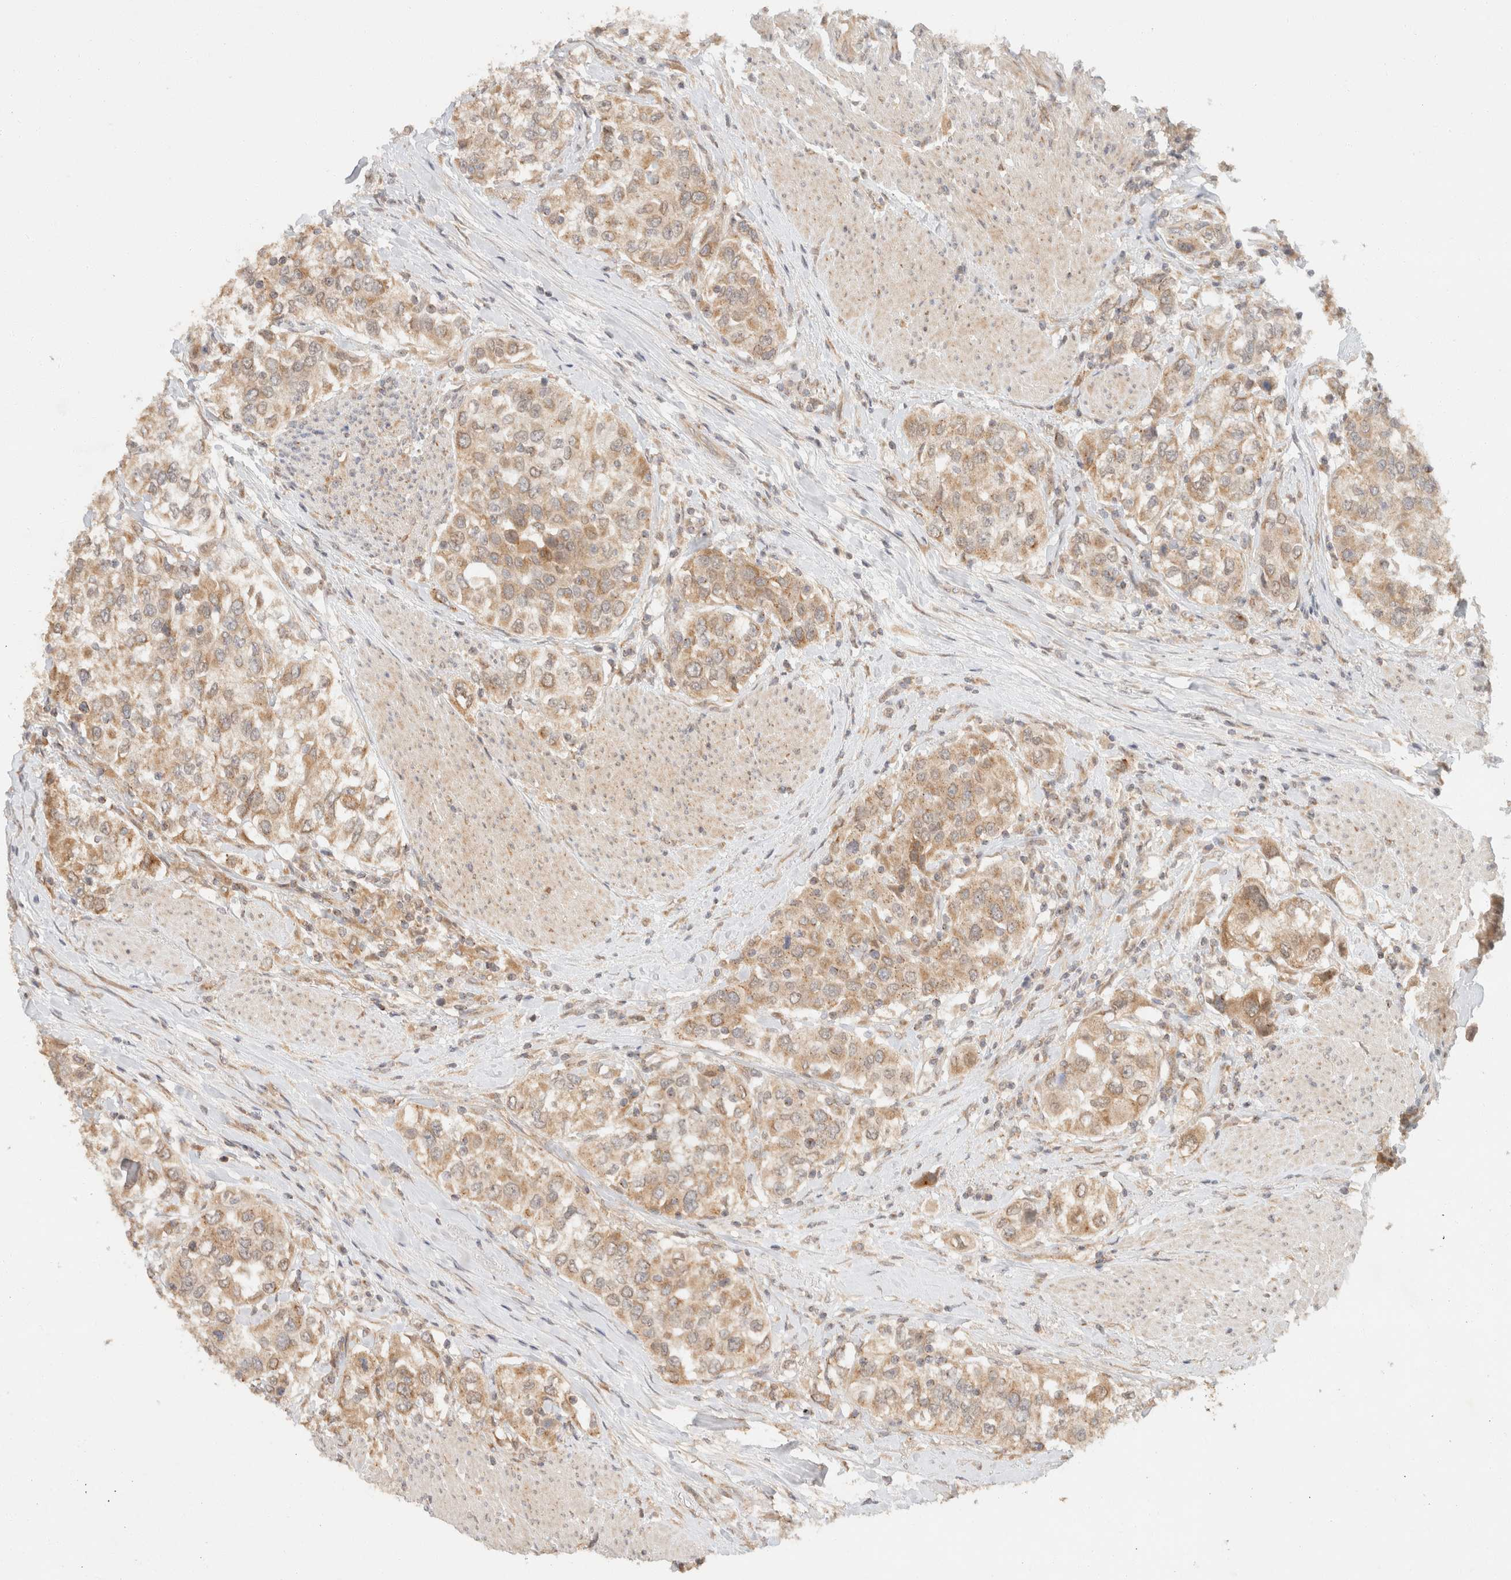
{"staining": {"intensity": "weak", "quantity": ">75%", "location": "cytoplasmic/membranous"}, "tissue": "urothelial cancer", "cell_type": "Tumor cells", "image_type": "cancer", "snomed": [{"axis": "morphology", "description": "Urothelial carcinoma, High grade"}, {"axis": "topography", "description": "Urinary bladder"}], "caption": "Immunohistochemical staining of human high-grade urothelial carcinoma reveals weak cytoplasmic/membranous protein expression in approximately >75% of tumor cells.", "gene": "TACC1", "patient": {"sex": "female", "age": 80}}